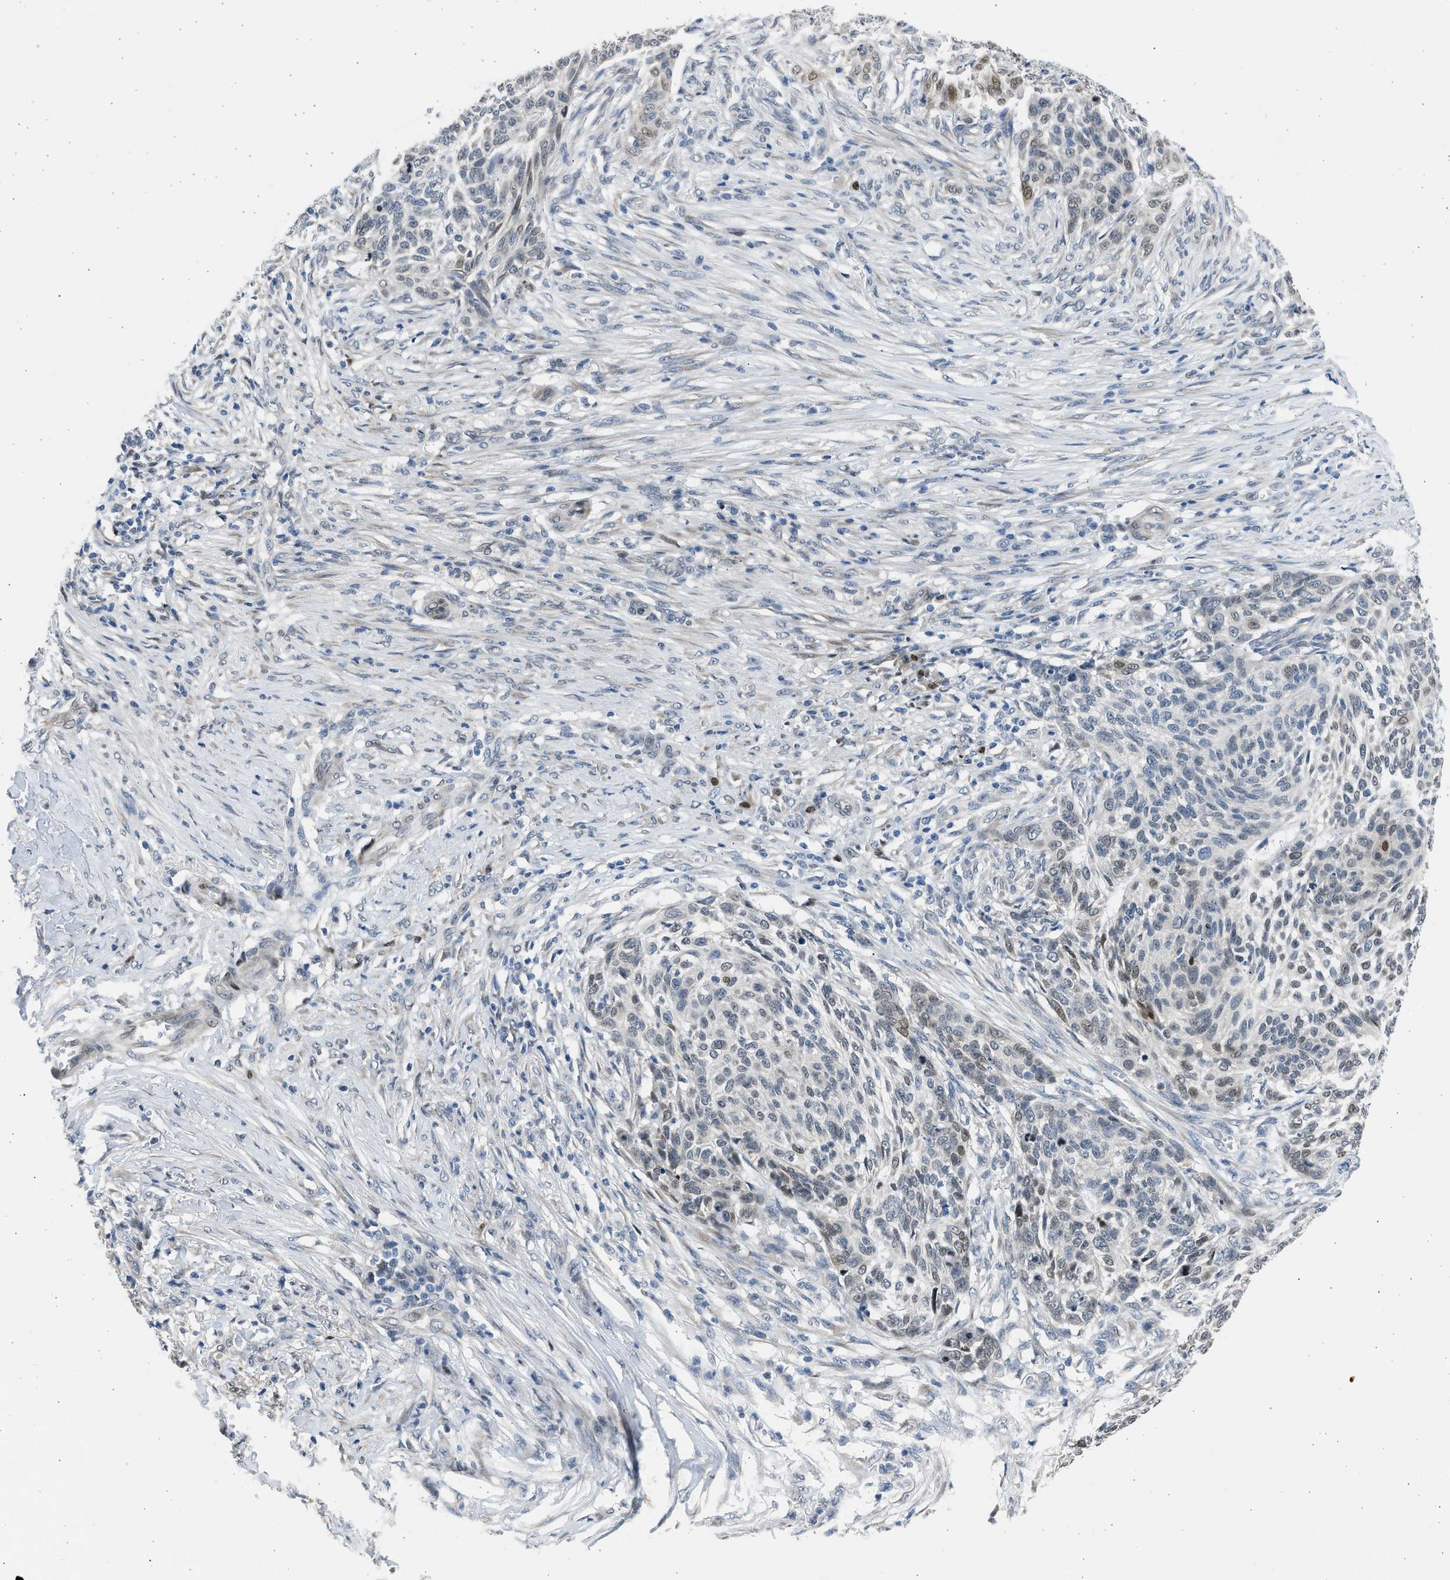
{"staining": {"intensity": "moderate", "quantity": "25%-75%", "location": "nuclear"}, "tissue": "skin cancer", "cell_type": "Tumor cells", "image_type": "cancer", "snomed": [{"axis": "morphology", "description": "Basal cell carcinoma"}, {"axis": "topography", "description": "Skin"}], "caption": "DAB (3,3'-diaminobenzidine) immunohistochemical staining of skin cancer shows moderate nuclear protein staining in about 25%-75% of tumor cells.", "gene": "HMGN3", "patient": {"sex": "male", "age": 85}}